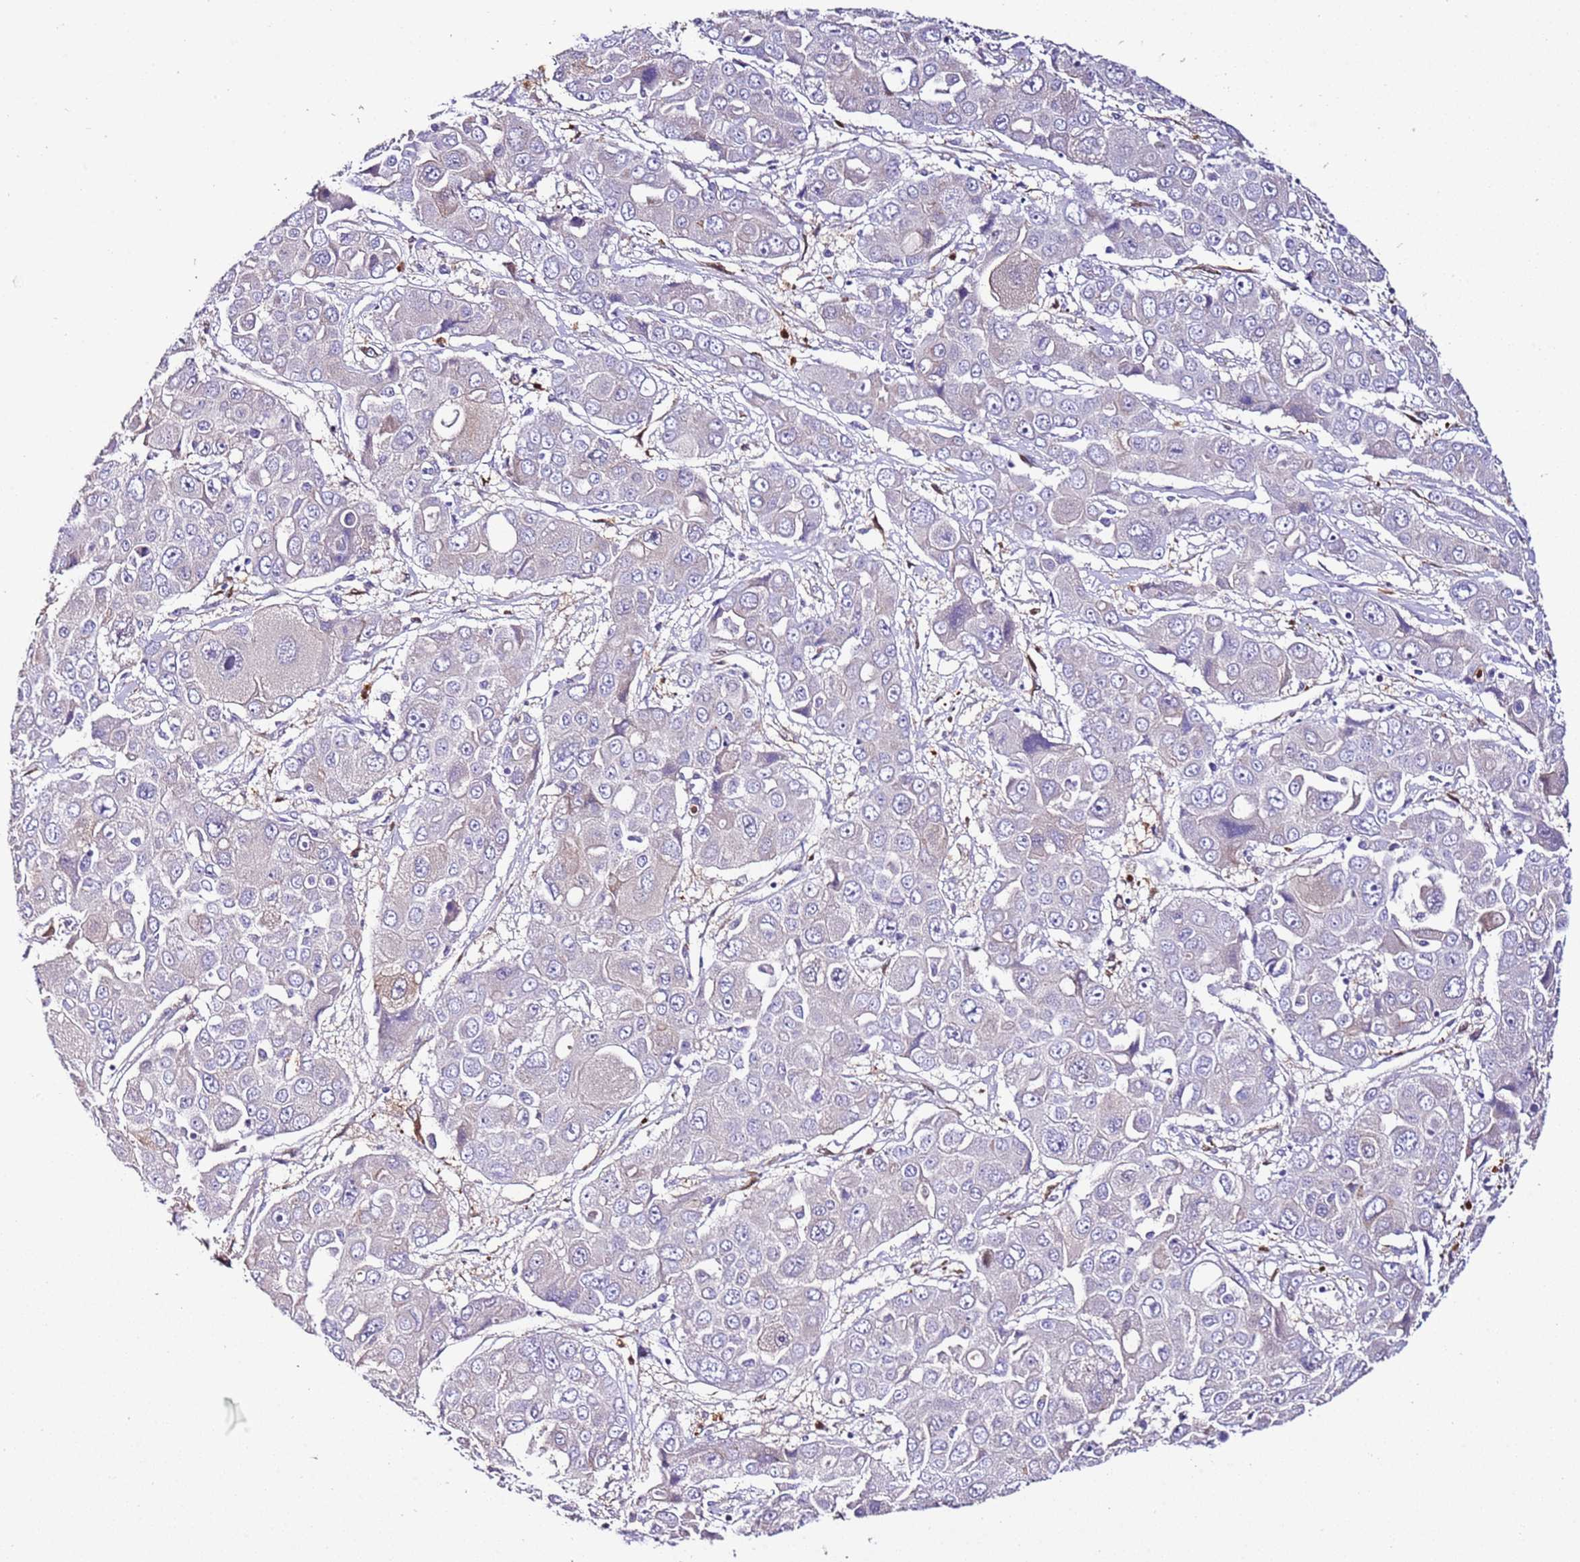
{"staining": {"intensity": "negative", "quantity": "none", "location": "none"}, "tissue": "liver cancer", "cell_type": "Tumor cells", "image_type": "cancer", "snomed": [{"axis": "morphology", "description": "Cholangiocarcinoma"}, {"axis": "topography", "description": "Liver"}], "caption": "Liver cancer was stained to show a protein in brown. There is no significant positivity in tumor cells.", "gene": "FAM174C", "patient": {"sex": "male", "age": 67}}